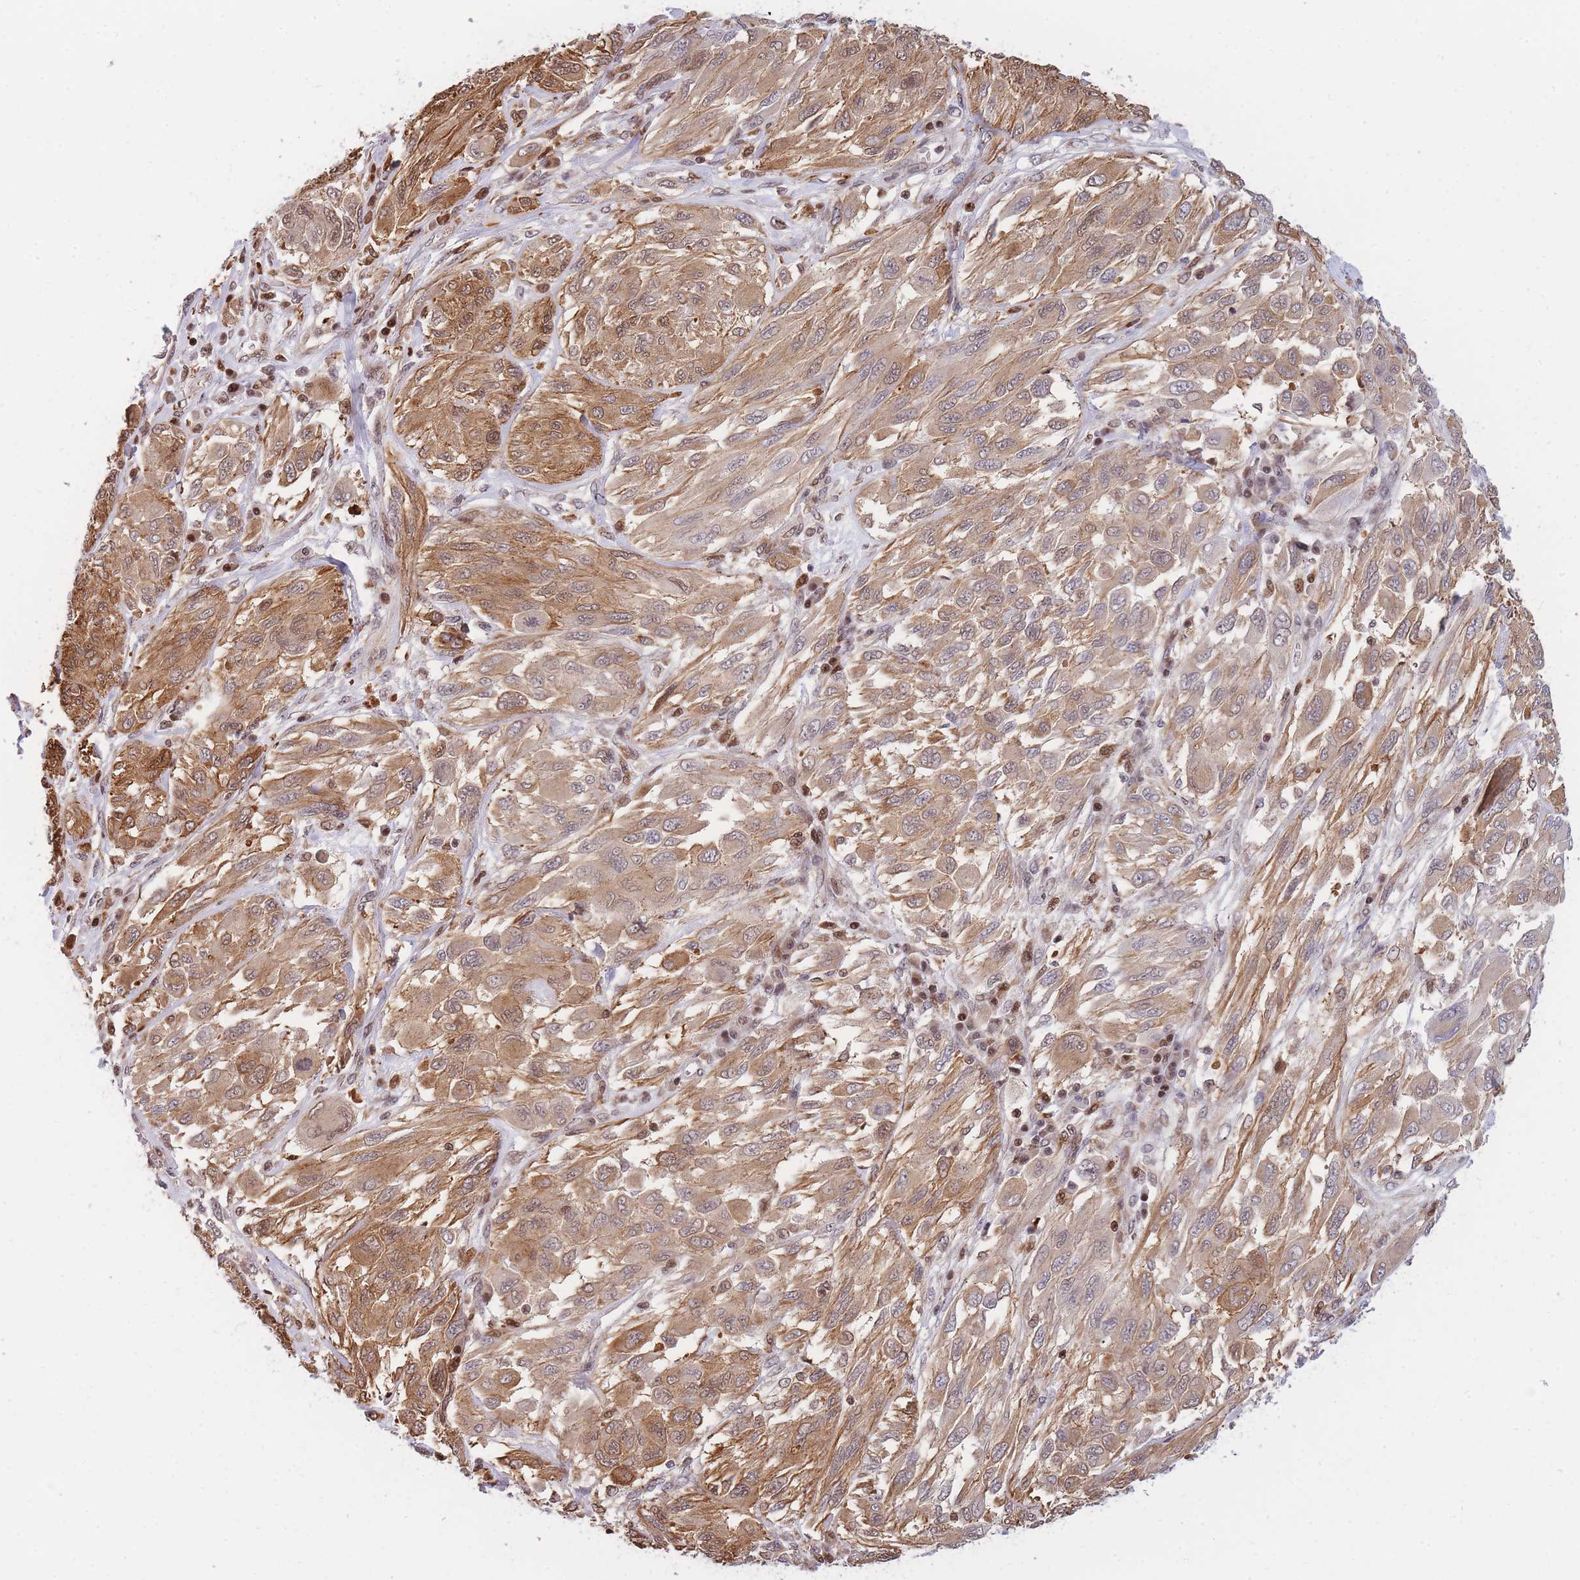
{"staining": {"intensity": "moderate", "quantity": "25%-75%", "location": "cytoplasmic/membranous,nuclear"}, "tissue": "melanoma", "cell_type": "Tumor cells", "image_type": "cancer", "snomed": [{"axis": "morphology", "description": "Malignant melanoma, NOS"}, {"axis": "topography", "description": "Skin"}], "caption": "A brown stain shows moderate cytoplasmic/membranous and nuclear staining of a protein in malignant melanoma tumor cells.", "gene": "CRACD", "patient": {"sex": "female", "age": 91}}